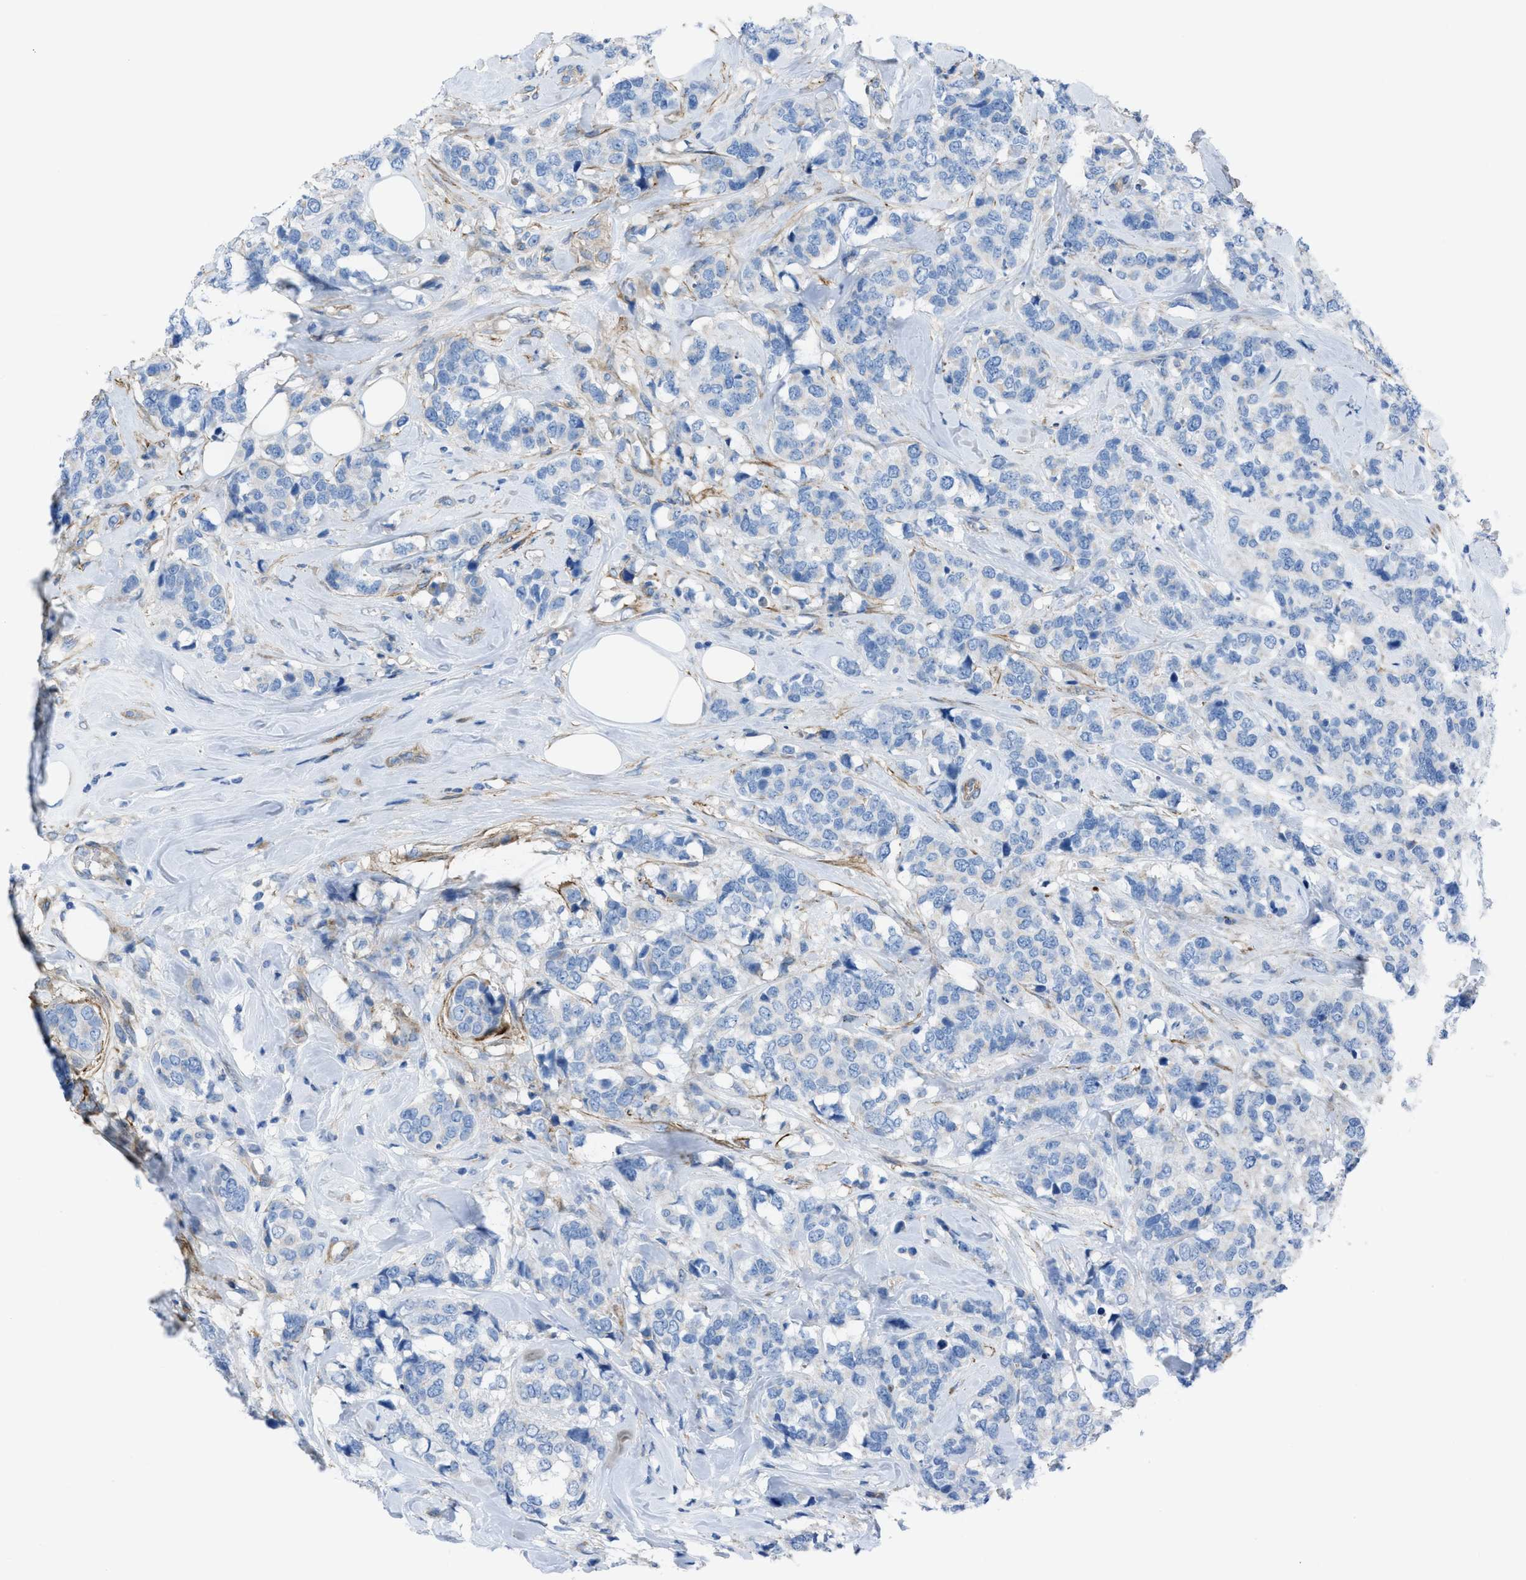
{"staining": {"intensity": "negative", "quantity": "none", "location": "none"}, "tissue": "breast cancer", "cell_type": "Tumor cells", "image_type": "cancer", "snomed": [{"axis": "morphology", "description": "Lobular carcinoma"}, {"axis": "topography", "description": "Breast"}], "caption": "Breast cancer (lobular carcinoma) was stained to show a protein in brown. There is no significant positivity in tumor cells.", "gene": "KCNH7", "patient": {"sex": "female", "age": 59}}